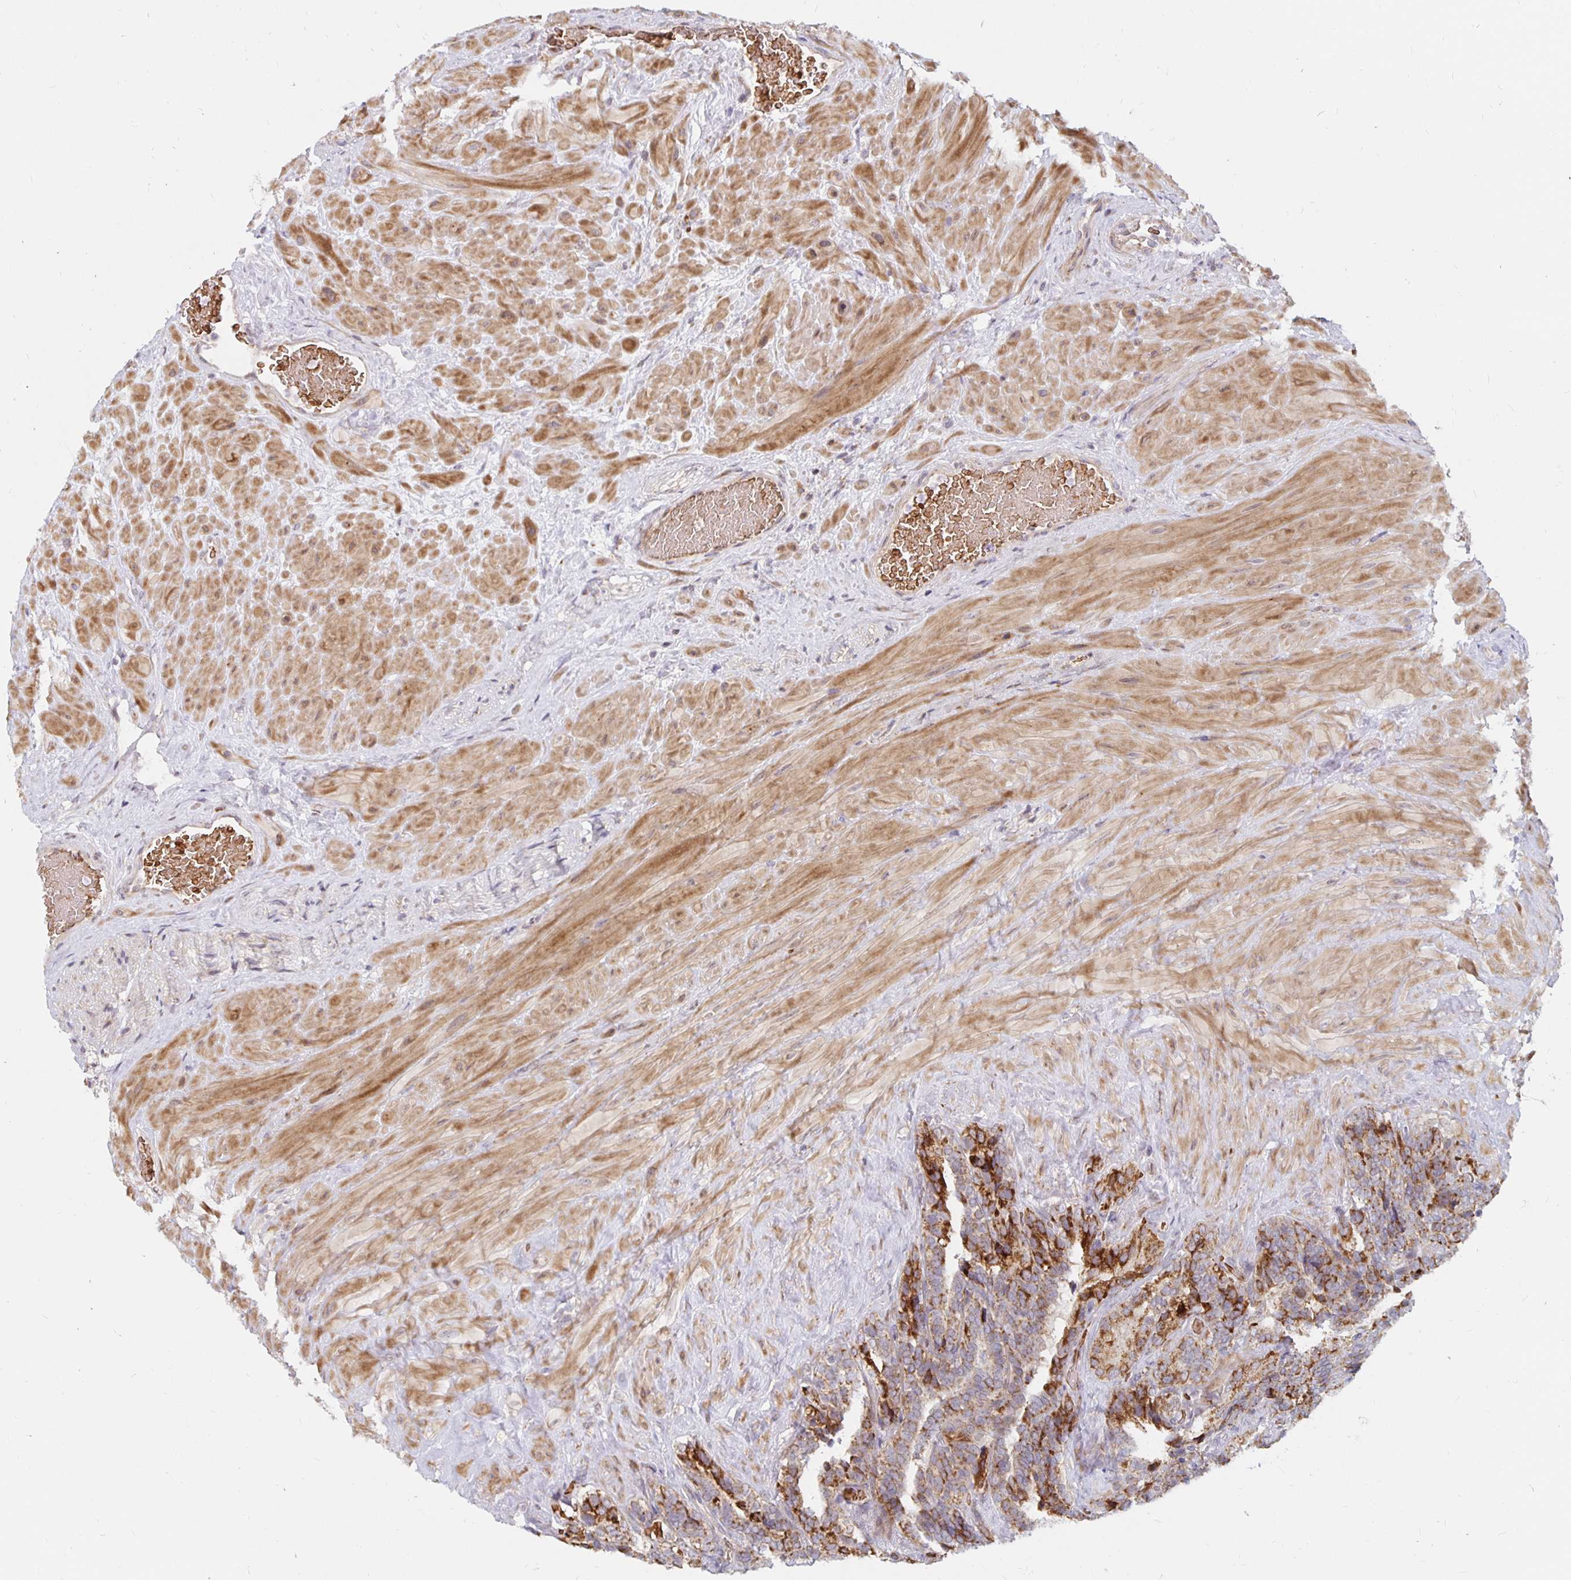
{"staining": {"intensity": "strong", "quantity": "25%-75%", "location": "cytoplasmic/membranous"}, "tissue": "seminal vesicle", "cell_type": "Glandular cells", "image_type": "normal", "snomed": [{"axis": "morphology", "description": "Normal tissue, NOS"}, {"axis": "topography", "description": "Seminal veicle"}], "caption": "The micrograph demonstrates immunohistochemical staining of unremarkable seminal vesicle. There is strong cytoplasmic/membranous expression is identified in about 25%-75% of glandular cells. Using DAB (3,3'-diaminobenzidine) (brown) and hematoxylin (blue) stains, captured at high magnification using brightfield microscopy.", "gene": "MRPL28", "patient": {"sex": "male", "age": 60}}